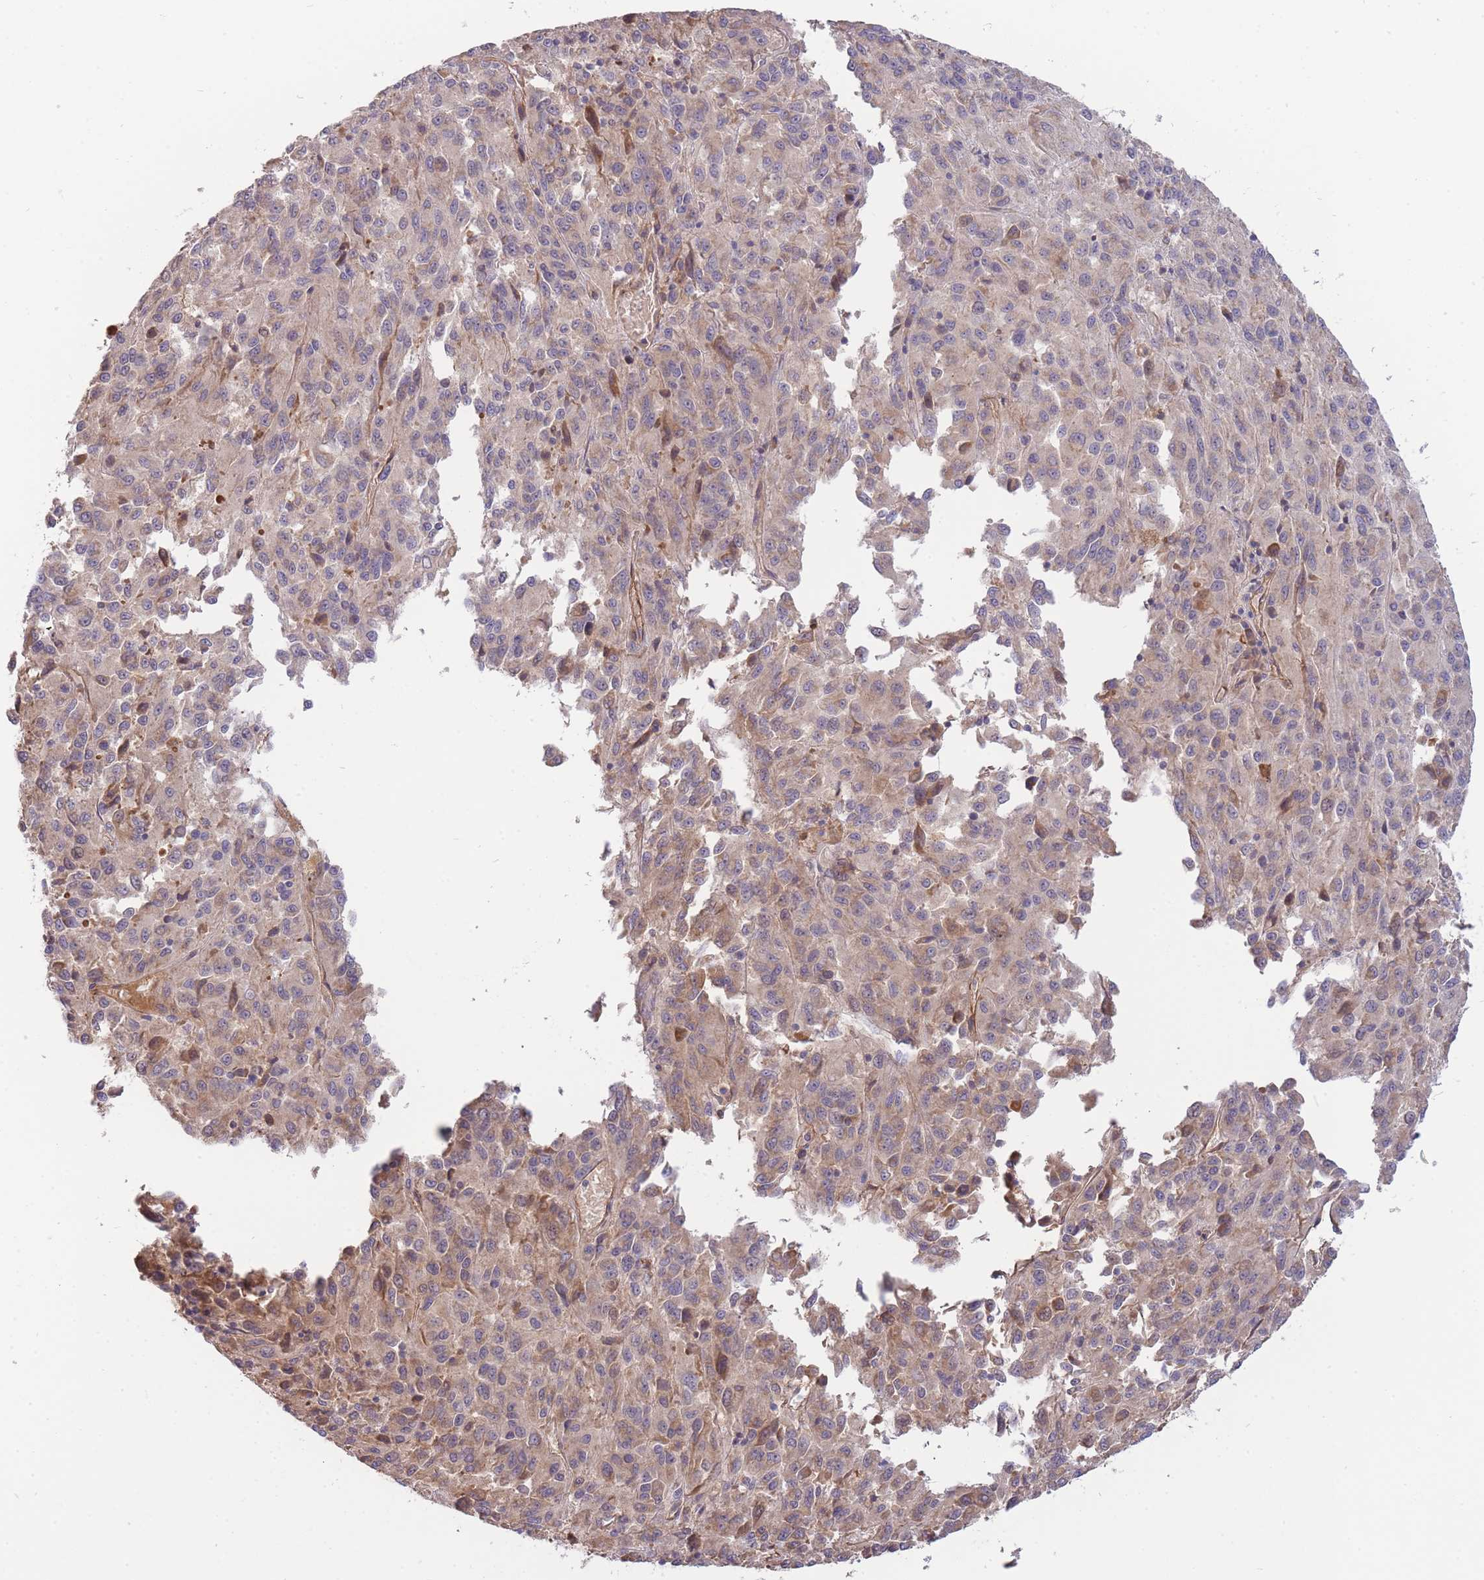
{"staining": {"intensity": "weak", "quantity": "25%-75%", "location": "cytoplasmic/membranous"}, "tissue": "melanoma", "cell_type": "Tumor cells", "image_type": "cancer", "snomed": [{"axis": "morphology", "description": "Malignant melanoma, Metastatic site"}, {"axis": "topography", "description": "Lung"}], "caption": "This is an image of immunohistochemistry staining of malignant melanoma (metastatic site), which shows weak expression in the cytoplasmic/membranous of tumor cells.", "gene": "NDUFAF5", "patient": {"sex": "male", "age": 64}}